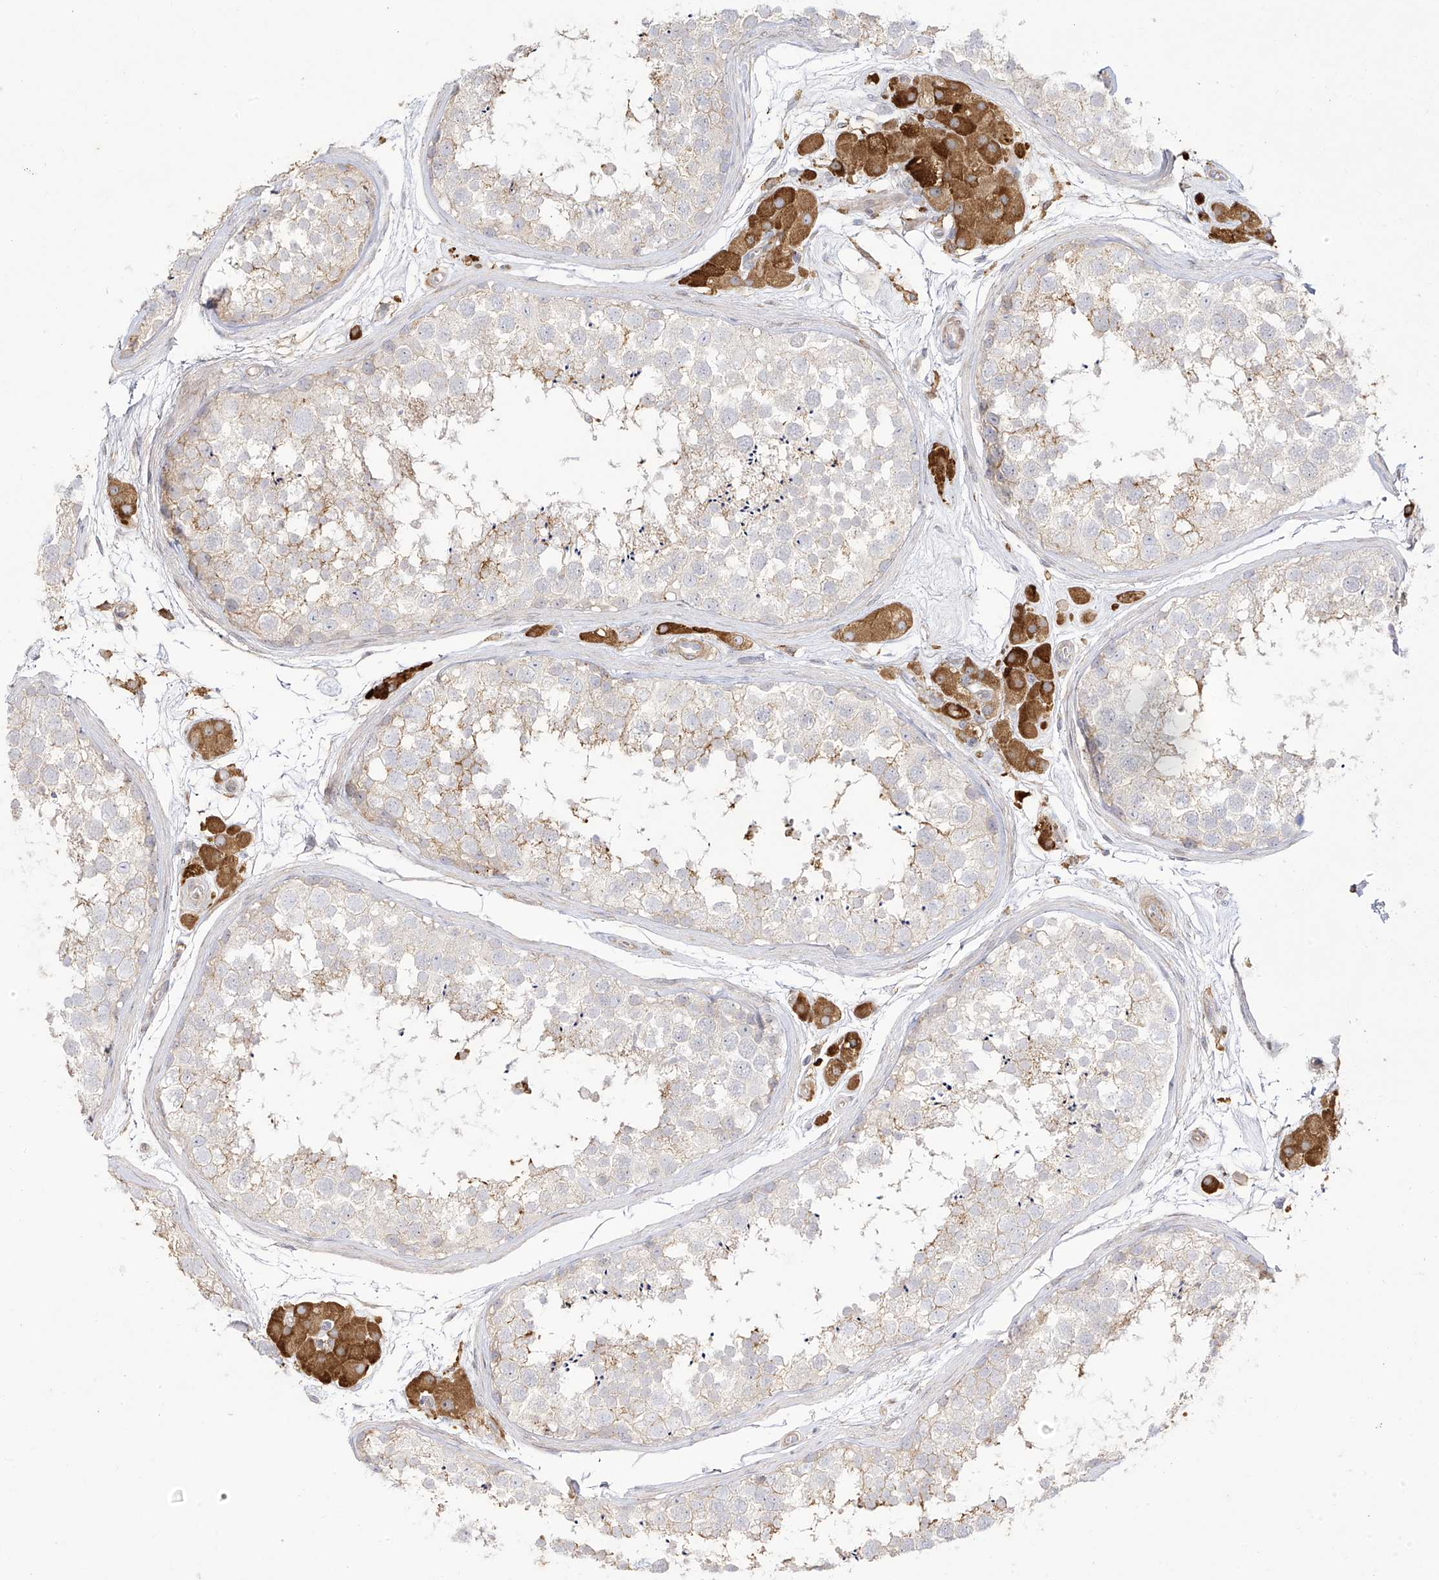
{"staining": {"intensity": "weak", "quantity": "<25%", "location": "cytoplasmic/membranous"}, "tissue": "testis", "cell_type": "Cells in seminiferous ducts", "image_type": "normal", "snomed": [{"axis": "morphology", "description": "Normal tissue, NOS"}, {"axis": "topography", "description": "Testis"}], "caption": "IHC photomicrograph of unremarkable testis stained for a protein (brown), which displays no expression in cells in seminiferous ducts.", "gene": "ZGRF1", "patient": {"sex": "male", "age": 56}}